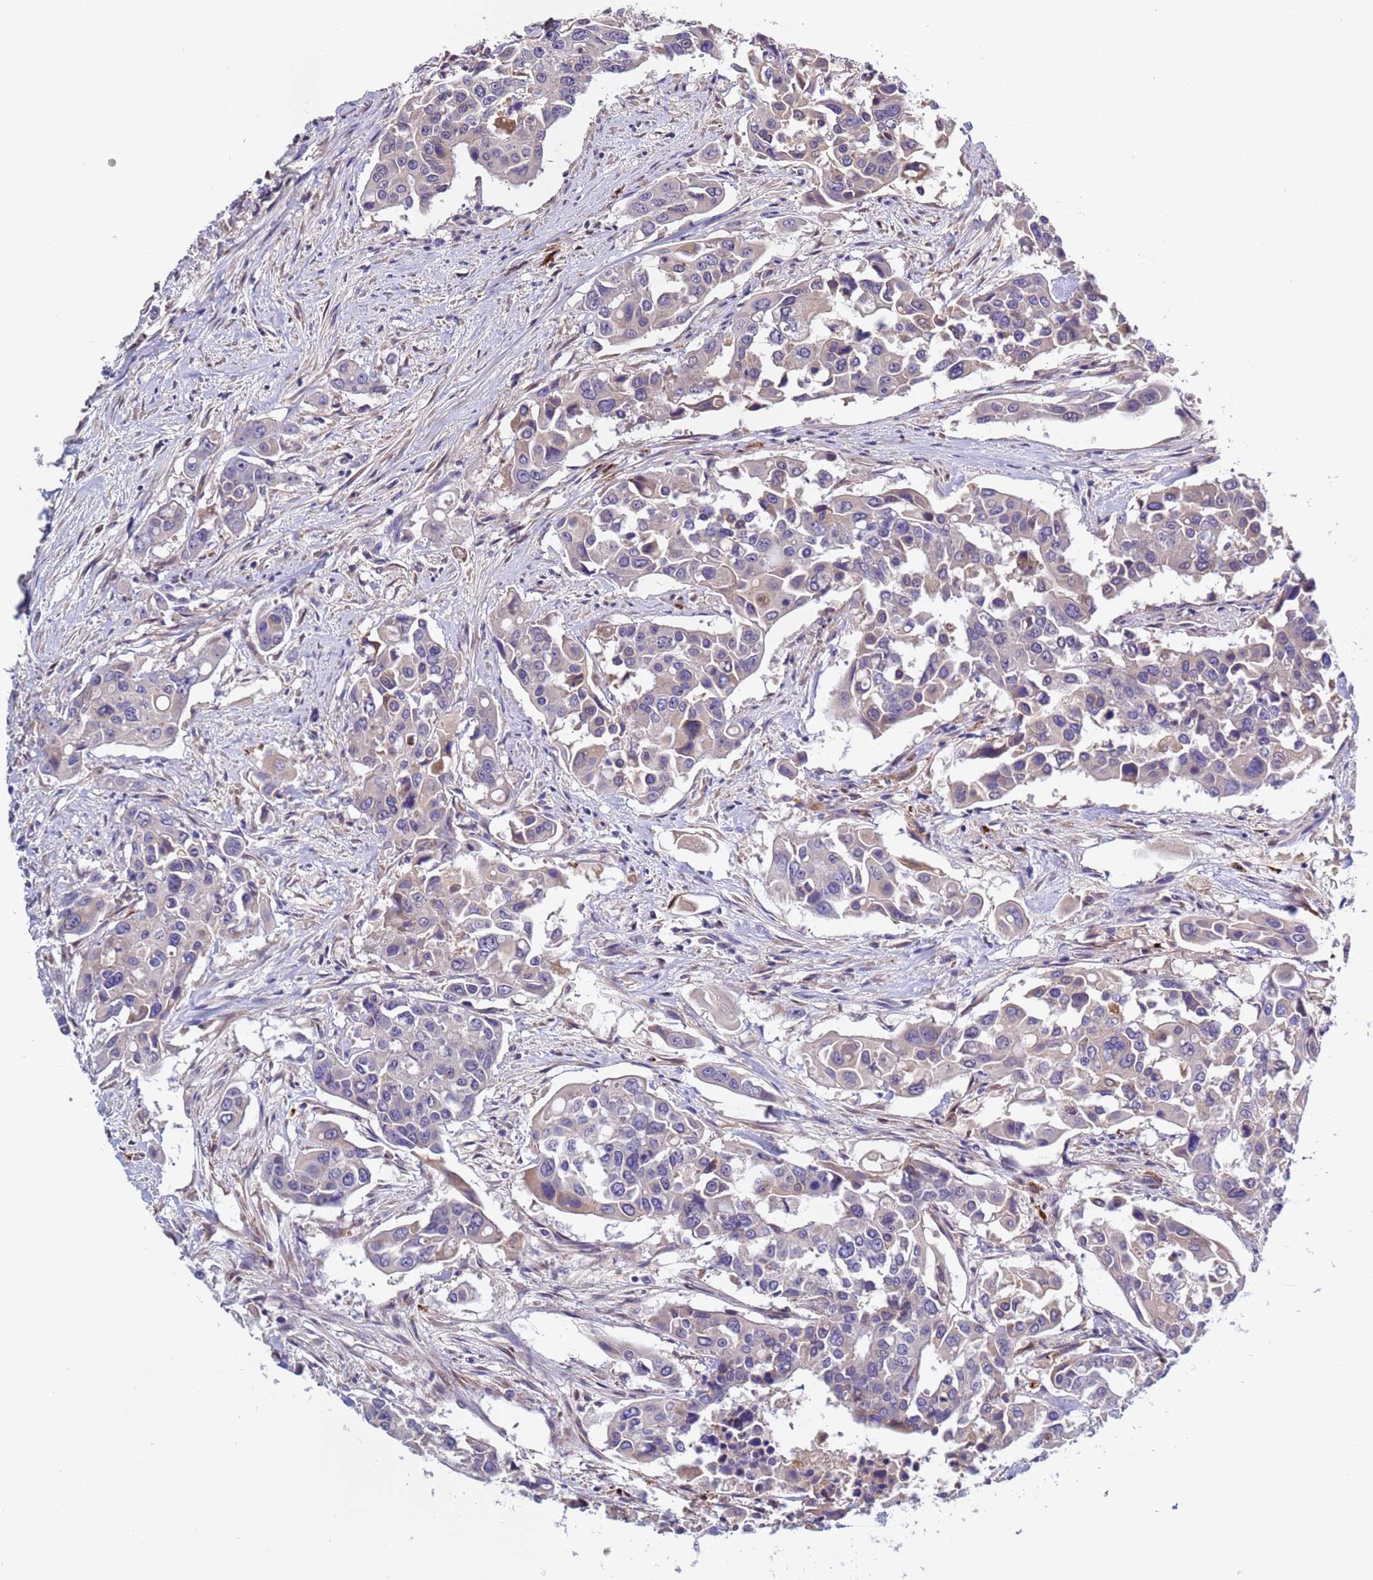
{"staining": {"intensity": "weak", "quantity": "25%-75%", "location": "cytoplasmic/membranous"}, "tissue": "colorectal cancer", "cell_type": "Tumor cells", "image_type": "cancer", "snomed": [{"axis": "morphology", "description": "Adenocarcinoma, NOS"}, {"axis": "topography", "description": "Colon"}], "caption": "IHC of human adenocarcinoma (colorectal) exhibits low levels of weak cytoplasmic/membranous expression in approximately 25%-75% of tumor cells.", "gene": "ELMOD2", "patient": {"sex": "male", "age": 77}}